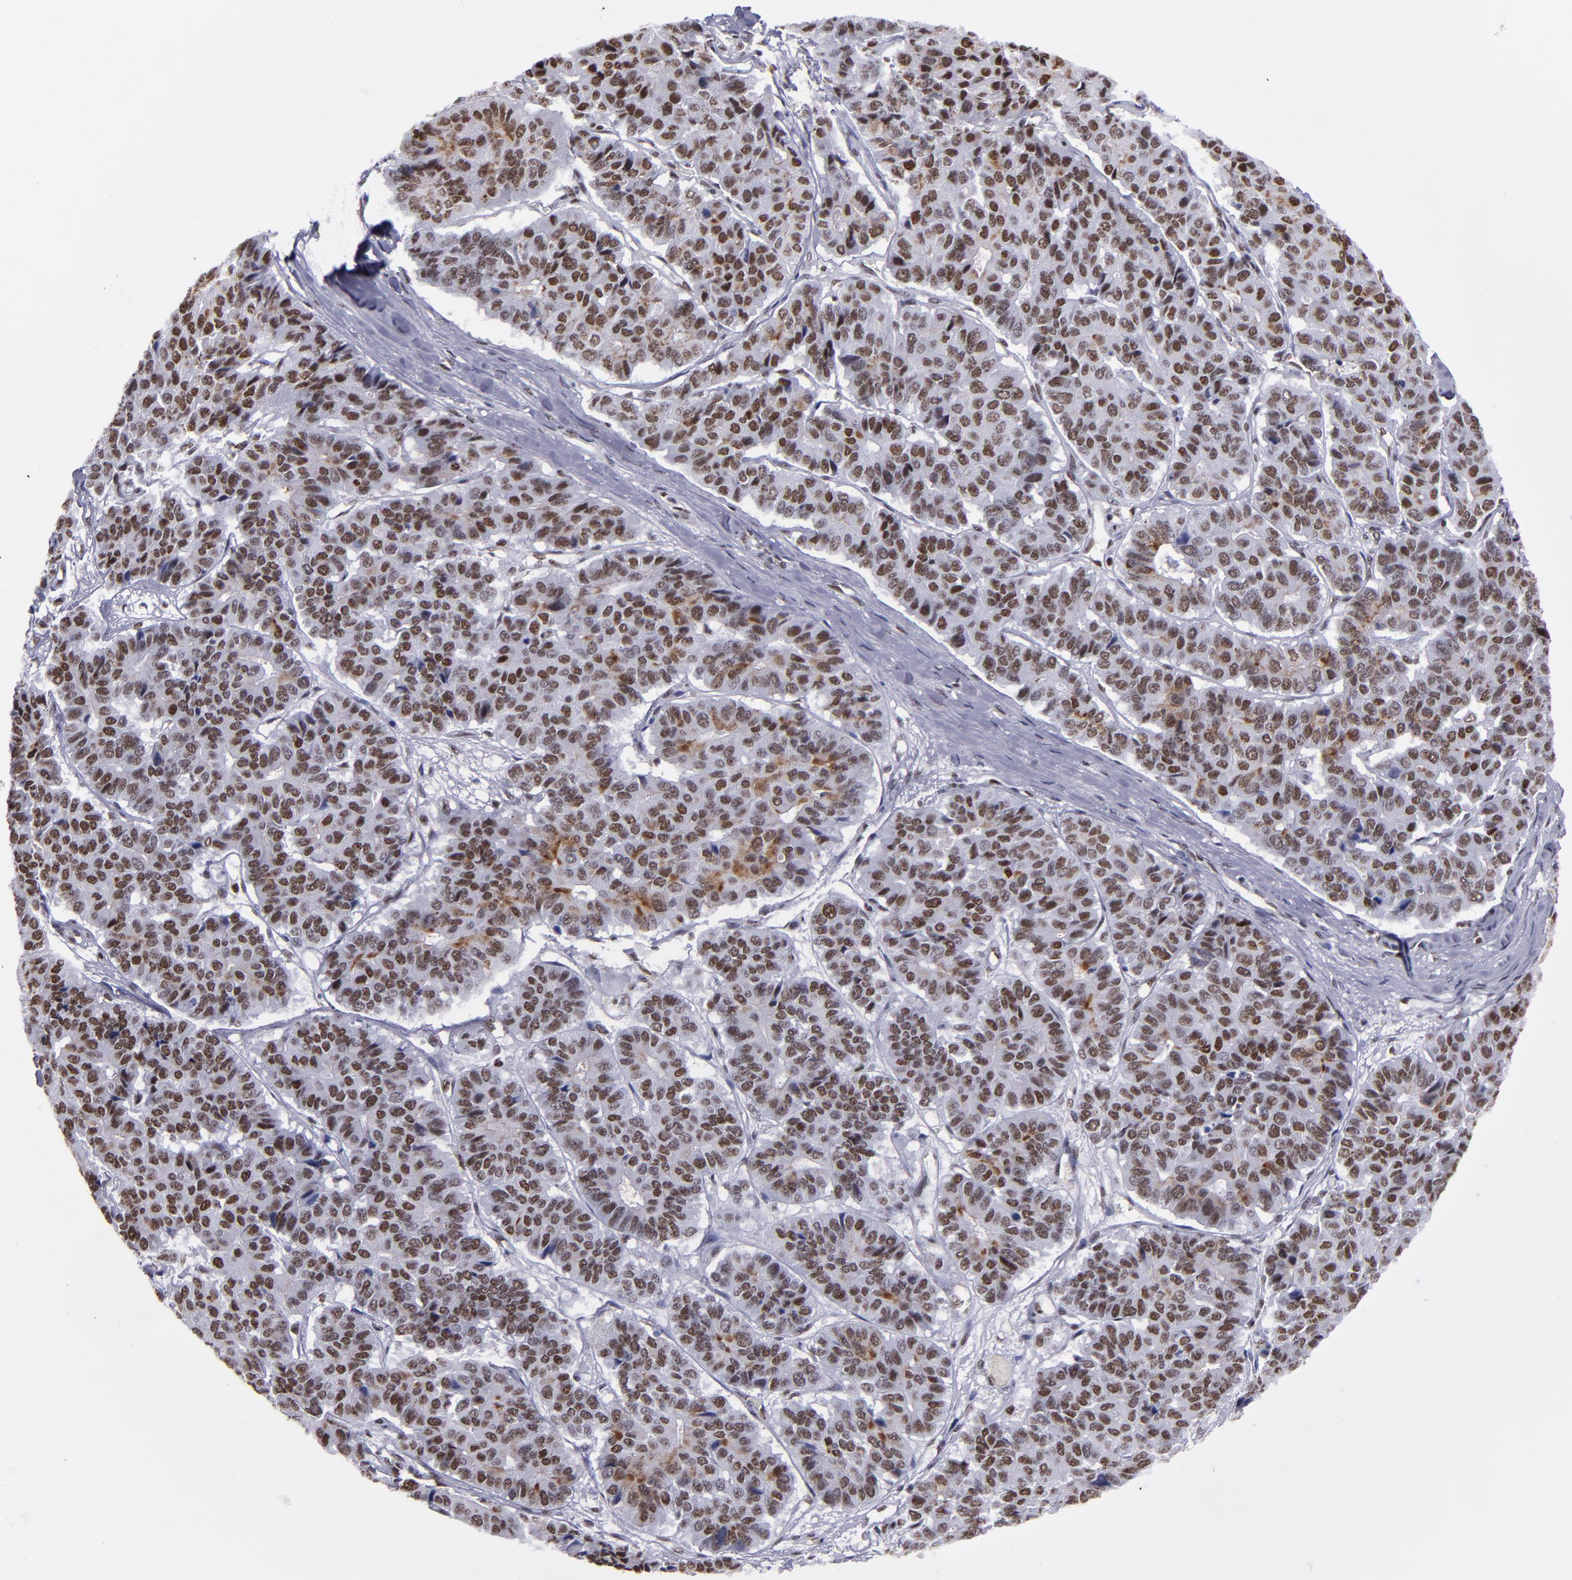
{"staining": {"intensity": "strong", "quantity": ">75%", "location": "nuclear"}, "tissue": "pancreatic cancer", "cell_type": "Tumor cells", "image_type": "cancer", "snomed": [{"axis": "morphology", "description": "Adenocarcinoma, NOS"}, {"axis": "topography", "description": "Pancreas"}], "caption": "Approximately >75% of tumor cells in pancreatic adenocarcinoma demonstrate strong nuclear protein staining as visualized by brown immunohistochemical staining.", "gene": "TERF2", "patient": {"sex": "male", "age": 50}}